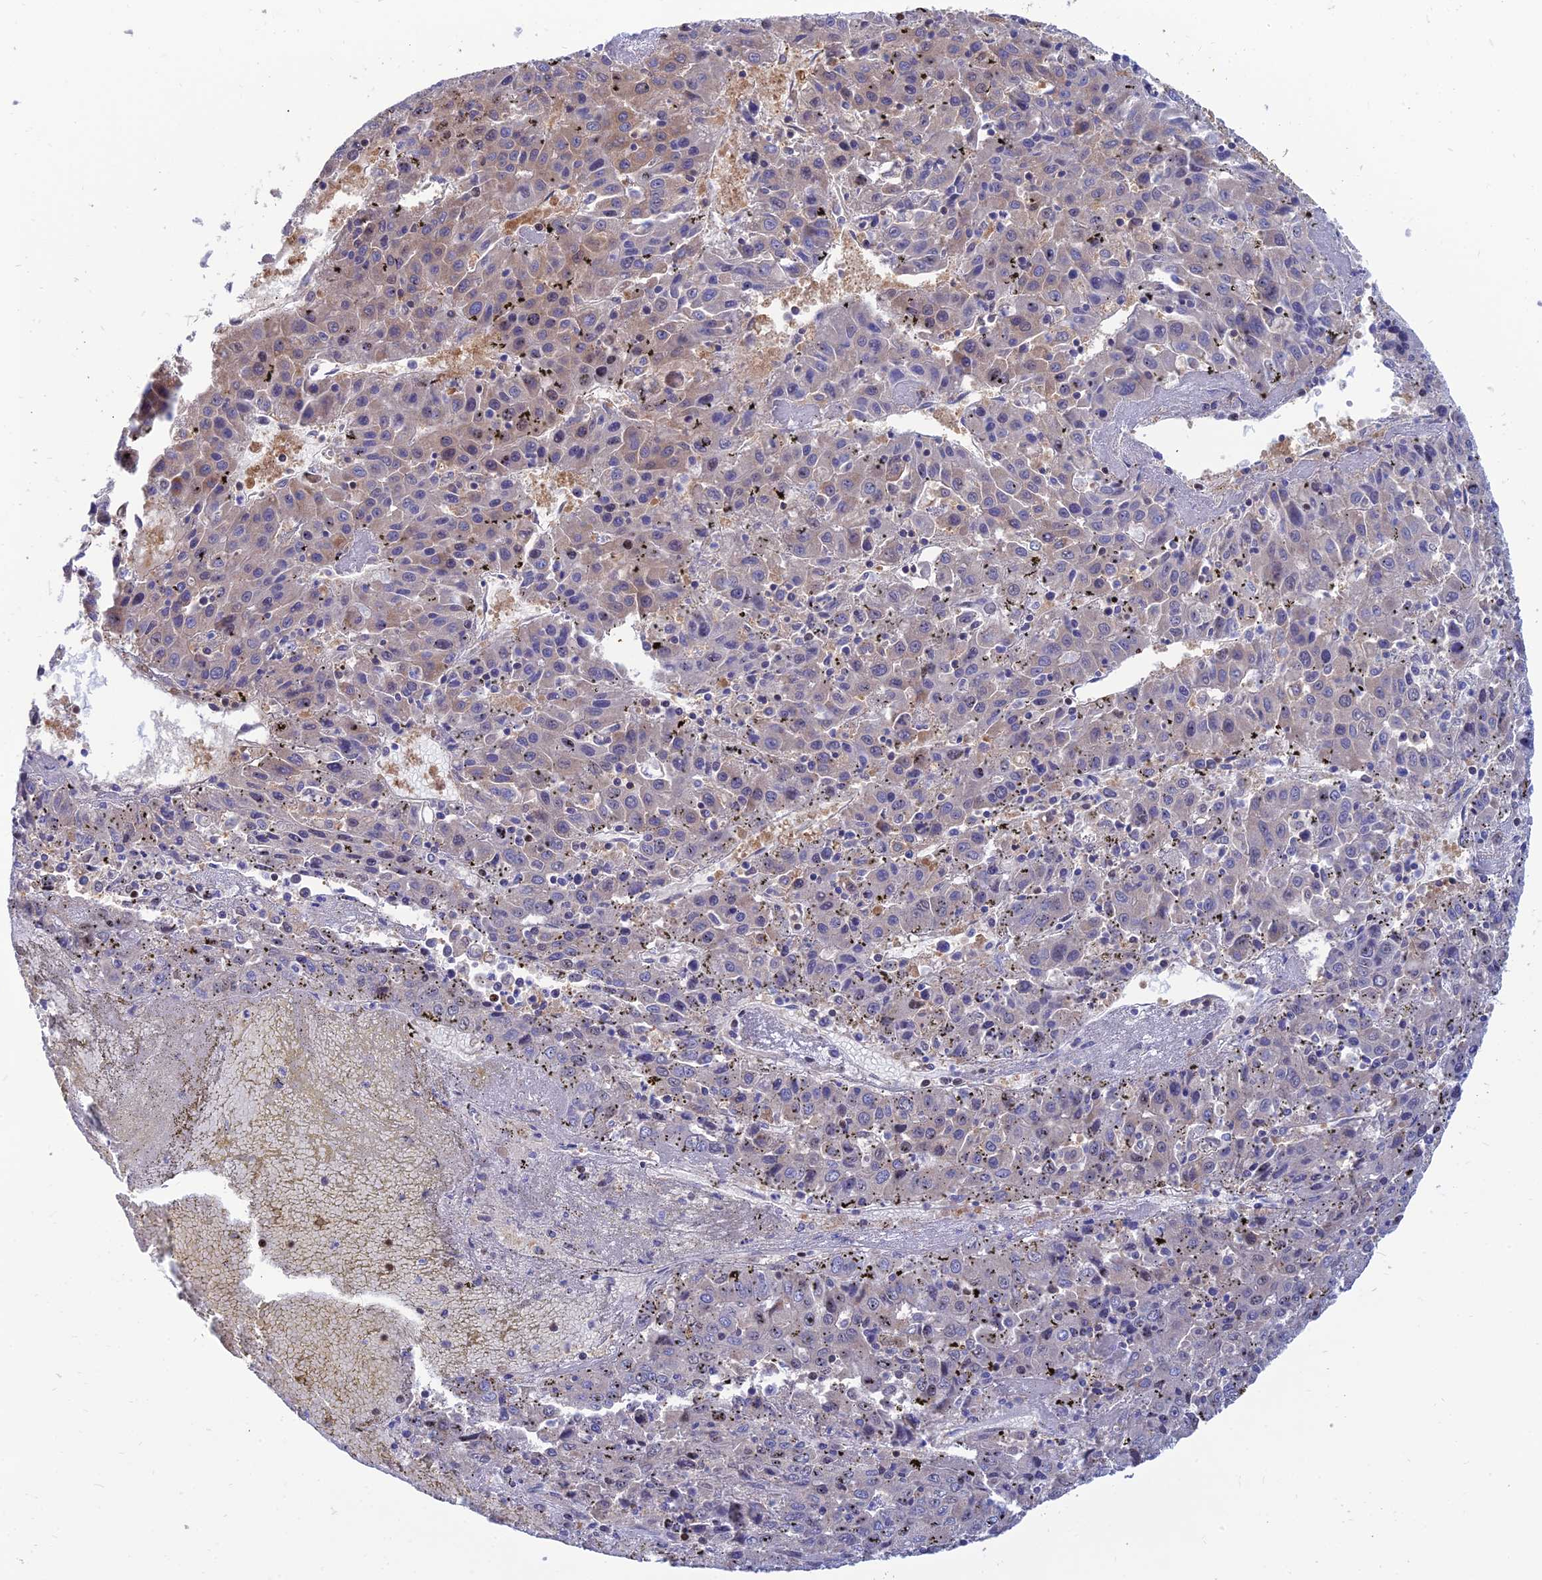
{"staining": {"intensity": "moderate", "quantity": "<25%", "location": "cytoplasmic/membranous,nuclear"}, "tissue": "liver cancer", "cell_type": "Tumor cells", "image_type": "cancer", "snomed": [{"axis": "morphology", "description": "Carcinoma, Hepatocellular, NOS"}, {"axis": "topography", "description": "Liver"}], "caption": "The micrograph displays immunohistochemical staining of hepatocellular carcinoma (liver). There is moderate cytoplasmic/membranous and nuclear positivity is identified in approximately <25% of tumor cells.", "gene": "DNPEP", "patient": {"sex": "female", "age": 53}}